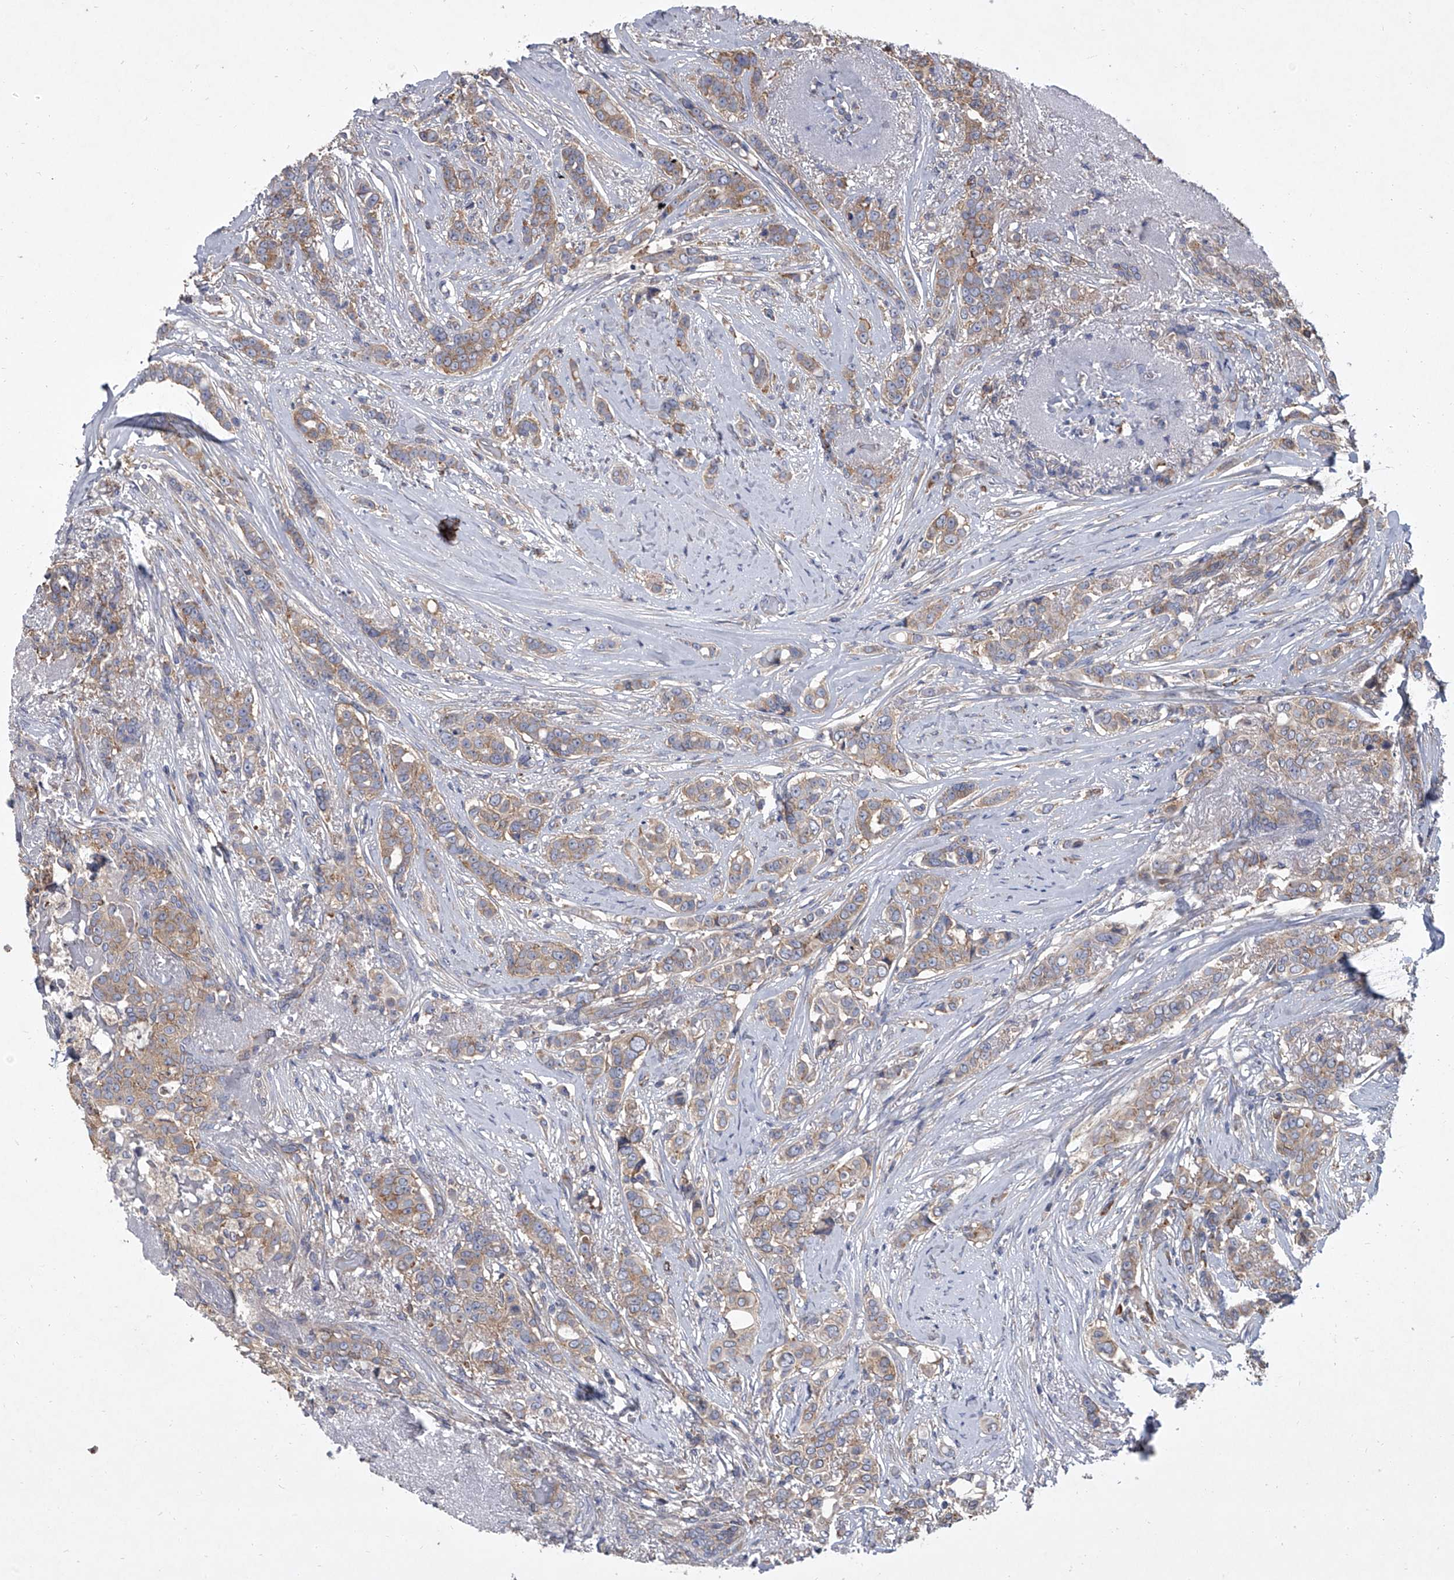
{"staining": {"intensity": "weak", "quantity": ">75%", "location": "cytoplasmic/membranous"}, "tissue": "breast cancer", "cell_type": "Tumor cells", "image_type": "cancer", "snomed": [{"axis": "morphology", "description": "Lobular carcinoma"}, {"axis": "topography", "description": "Breast"}], "caption": "Brown immunohistochemical staining in human breast cancer (lobular carcinoma) reveals weak cytoplasmic/membranous staining in approximately >75% of tumor cells. (Brightfield microscopy of DAB IHC at high magnification).", "gene": "EIF2S2", "patient": {"sex": "female", "age": 51}}